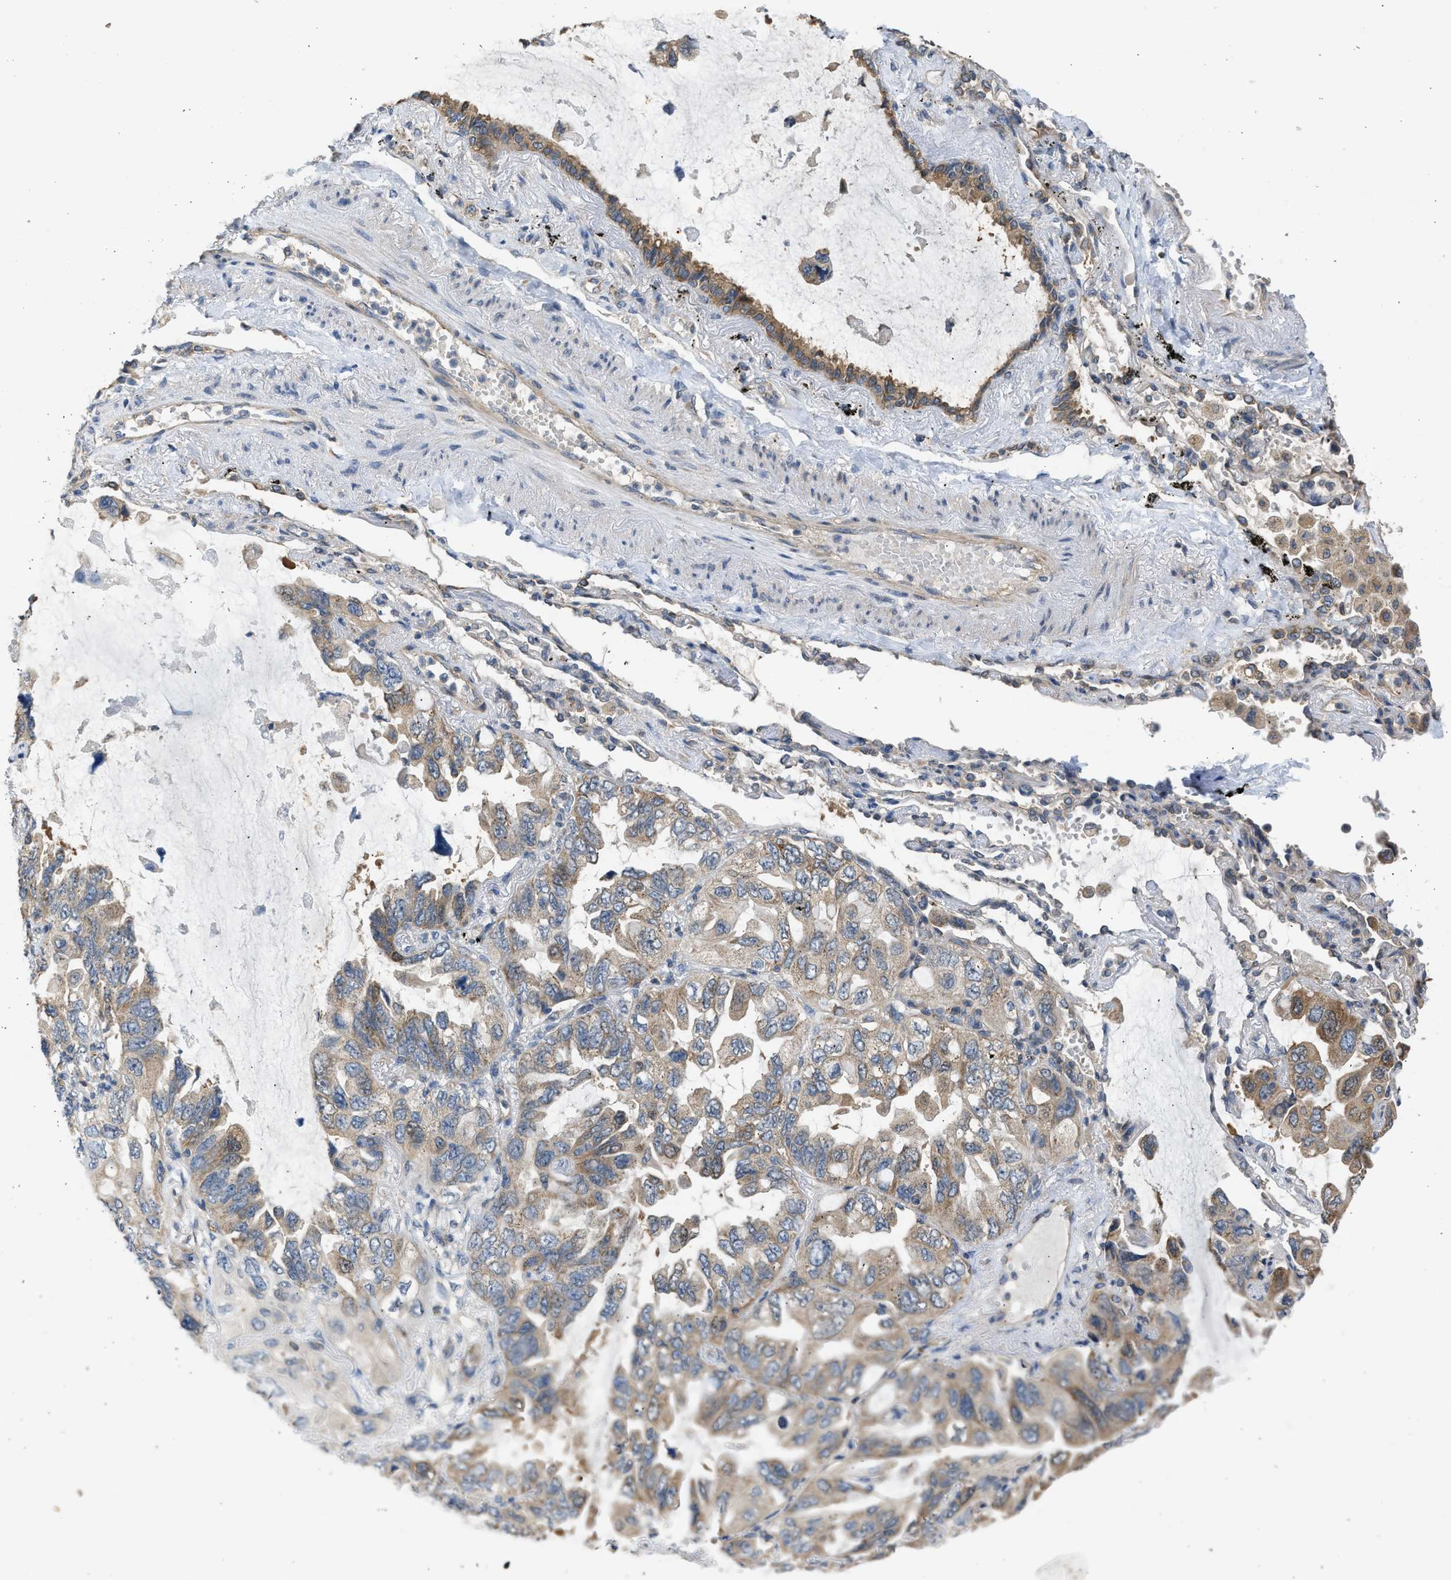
{"staining": {"intensity": "moderate", "quantity": ">75%", "location": "cytoplasmic/membranous"}, "tissue": "lung cancer", "cell_type": "Tumor cells", "image_type": "cancer", "snomed": [{"axis": "morphology", "description": "Squamous cell carcinoma, NOS"}, {"axis": "topography", "description": "Lung"}], "caption": "Lung cancer (squamous cell carcinoma) stained for a protein shows moderate cytoplasmic/membranous positivity in tumor cells. Nuclei are stained in blue.", "gene": "CYP1A1", "patient": {"sex": "female", "age": 73}}